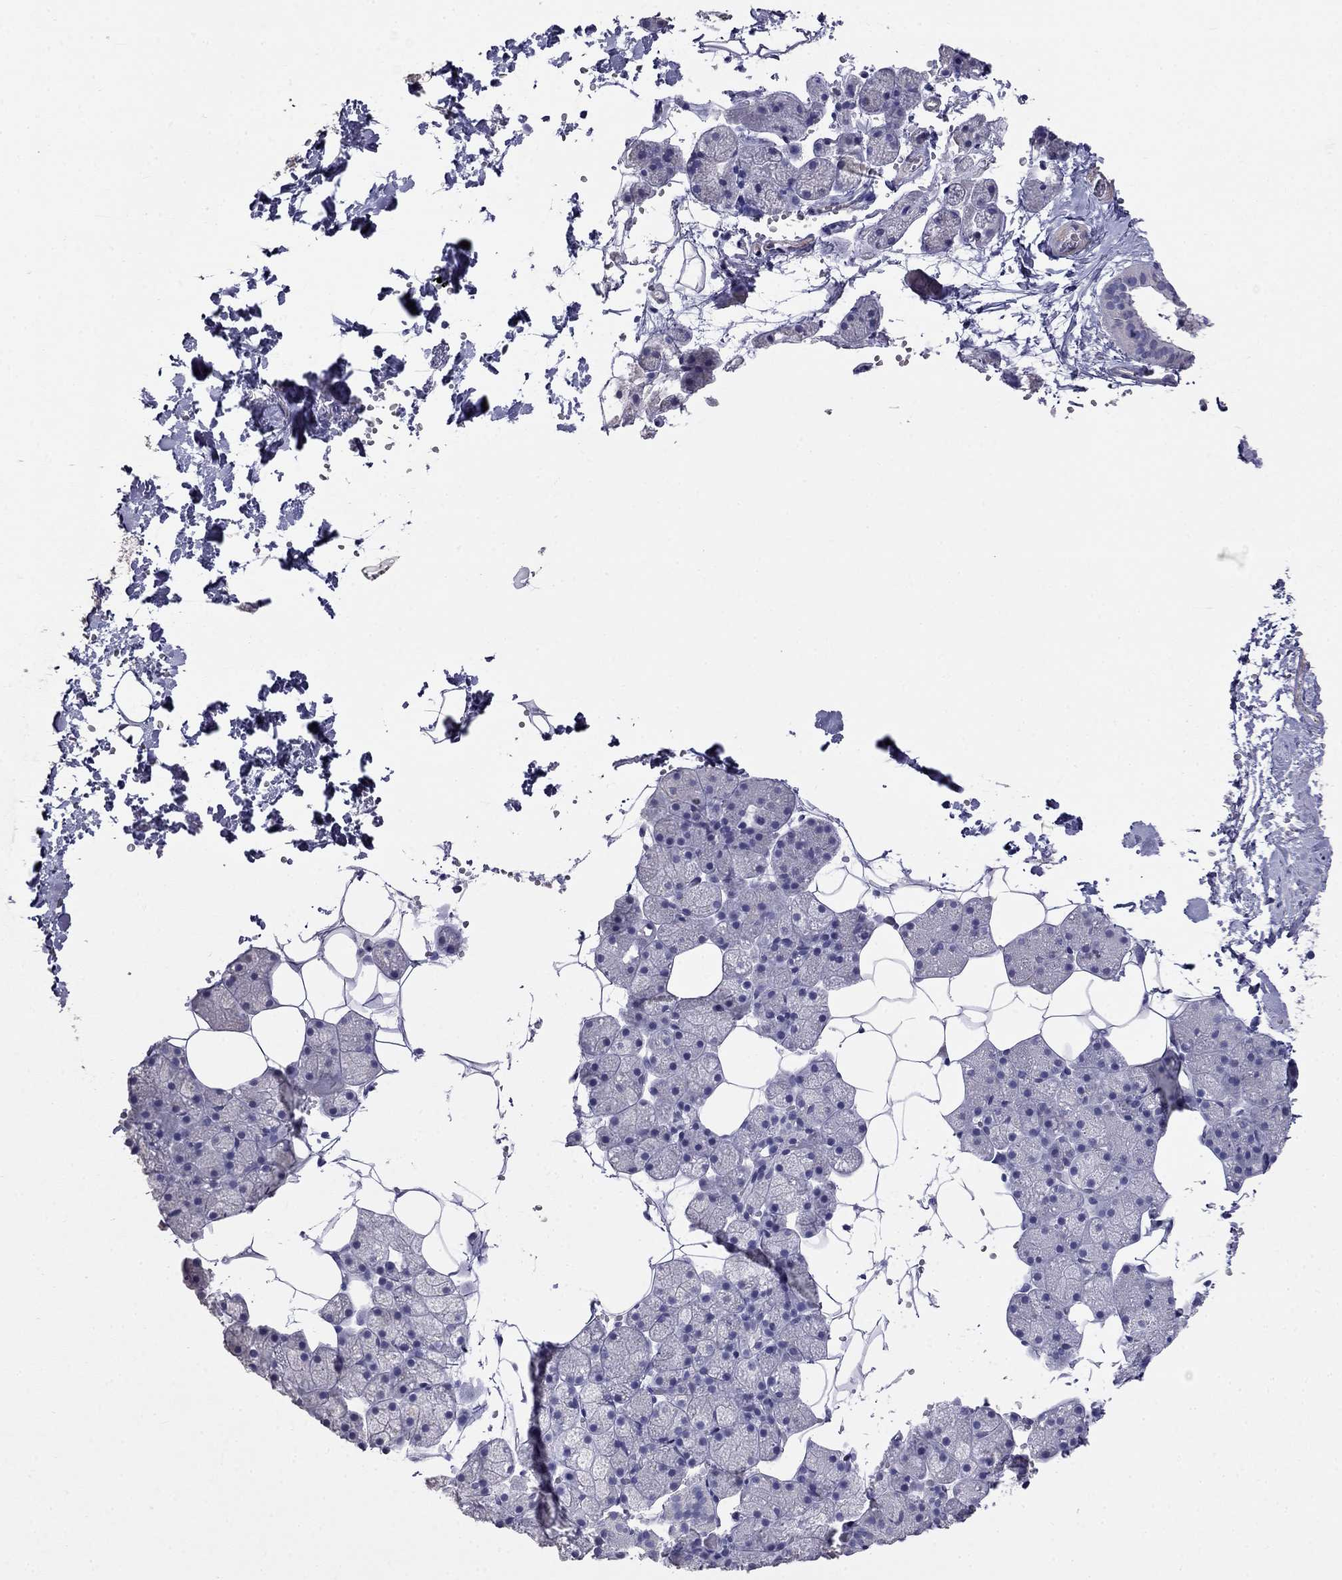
{"staining": {"intensity": "negative", "quantity": "none", "location": "none"}, "tissue": "salivary gland", "cell_type": "Glandular cells", "image_type": "normal", "snomed": [{"axis": "morphology", "description": "Normal tissue, NOS"}, {"axis": "topography", "description": "Salivary gland"}], "caption": "Glandular cells are negative for brown protein staining in benign salivary gland. (DAB IHC visualized using brightfield microscopy, high magnification).", "gene": "LY6H", "patient": {"sex": "male", "age": 38}}